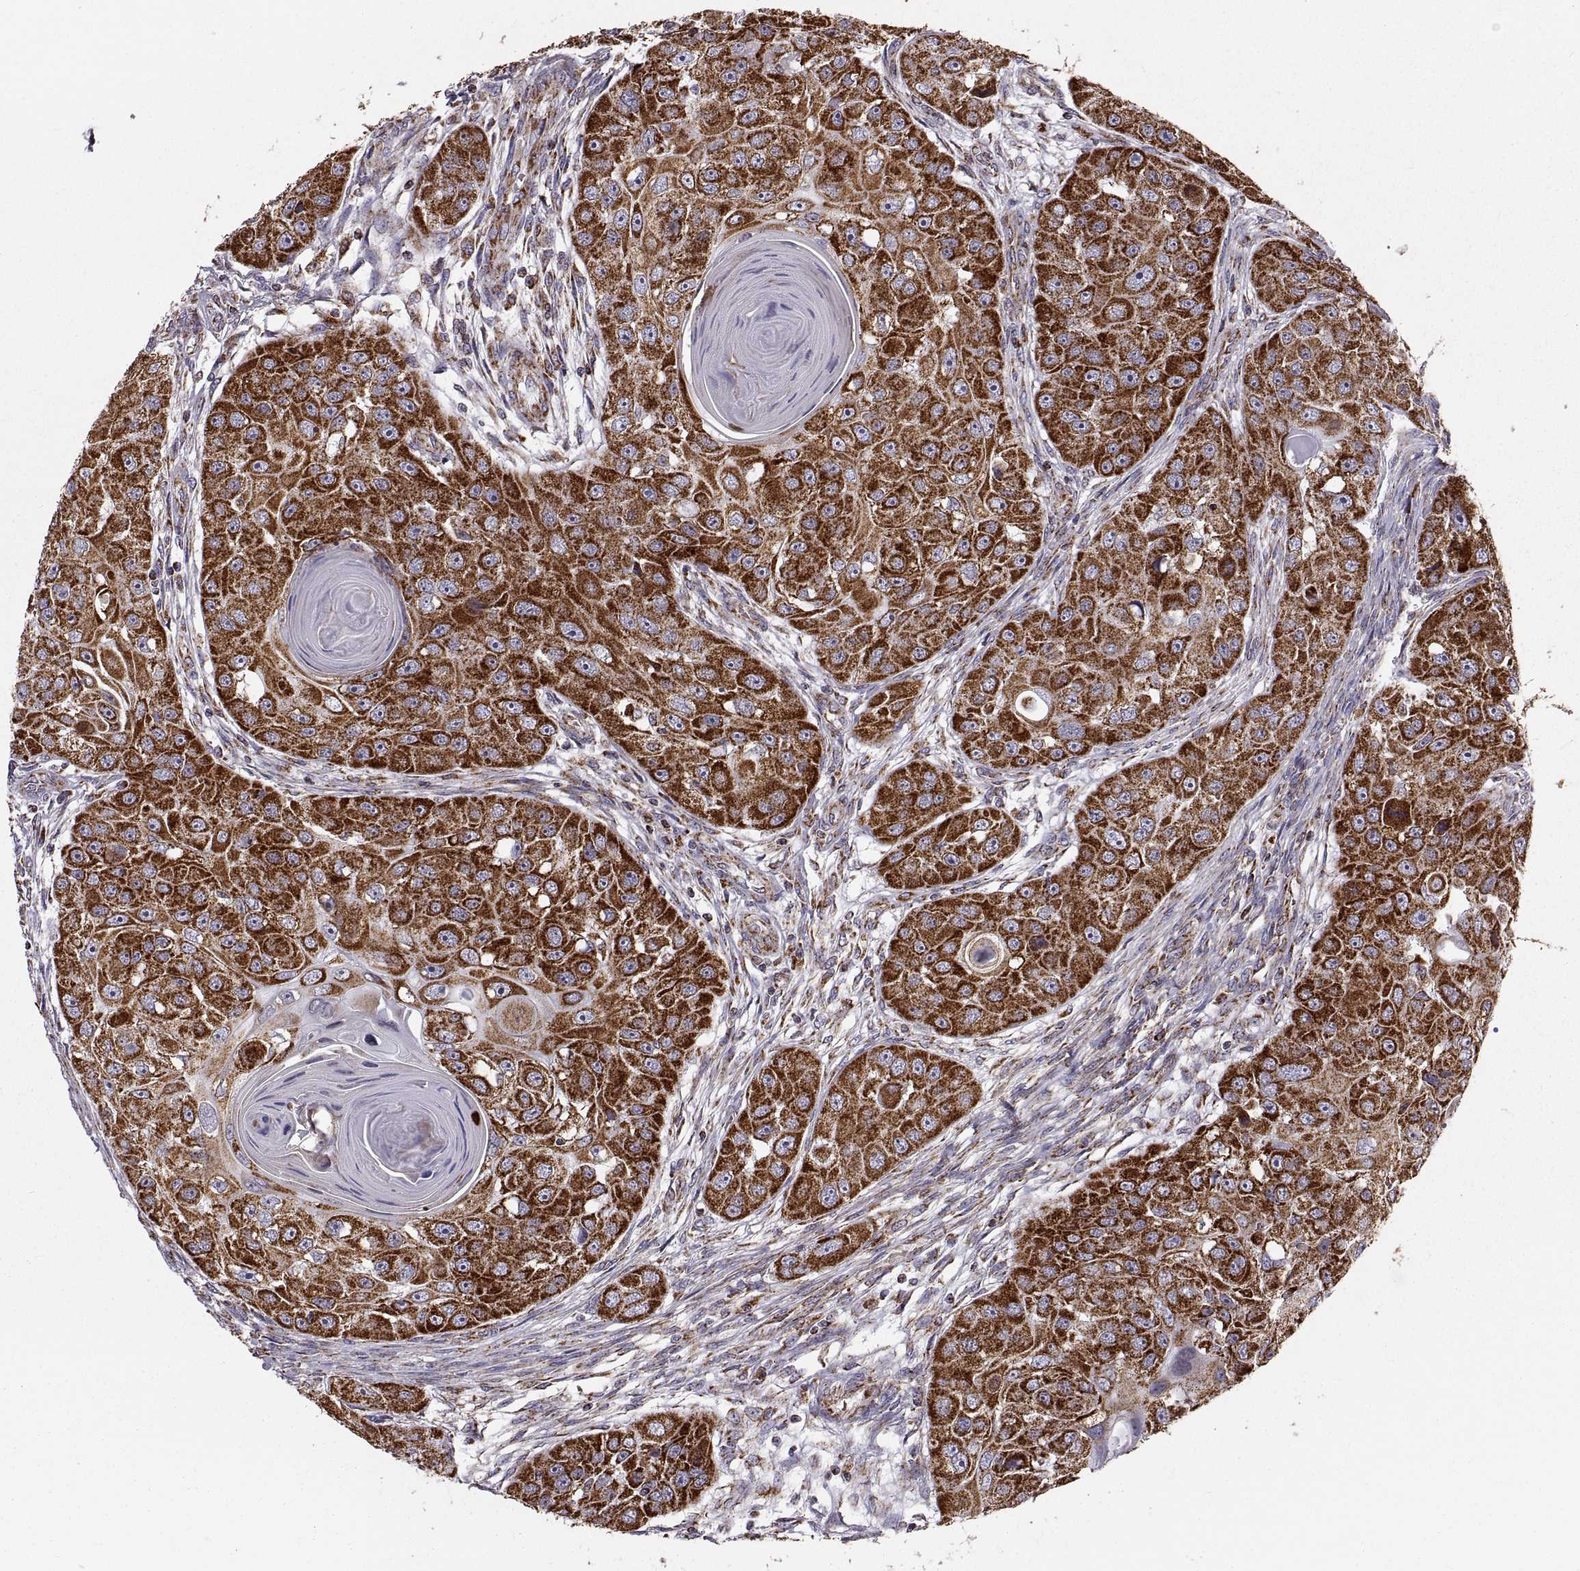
{"staining": {"intensity": "strong", "quantity": ">75%", "location": "cytoplasmic/membranous"}, "tissue": "head and neck cancer", "cell_type": "Tumor cells", "image_type": "cancer", "snomed": [{"axis": "morphology", "description": "Squamous cell carcinoma, NOS"}, {"axis": "topography", "description": "Head-Neck"}], "caption": "Protein expression by IHC shows strong cytoplasmic/membranous staining in approximately >75% of tumor cells in head and neck squamous cell carcinoma.", "gene": "ARSD", "patient": {"sex": "male", "age": 51}}